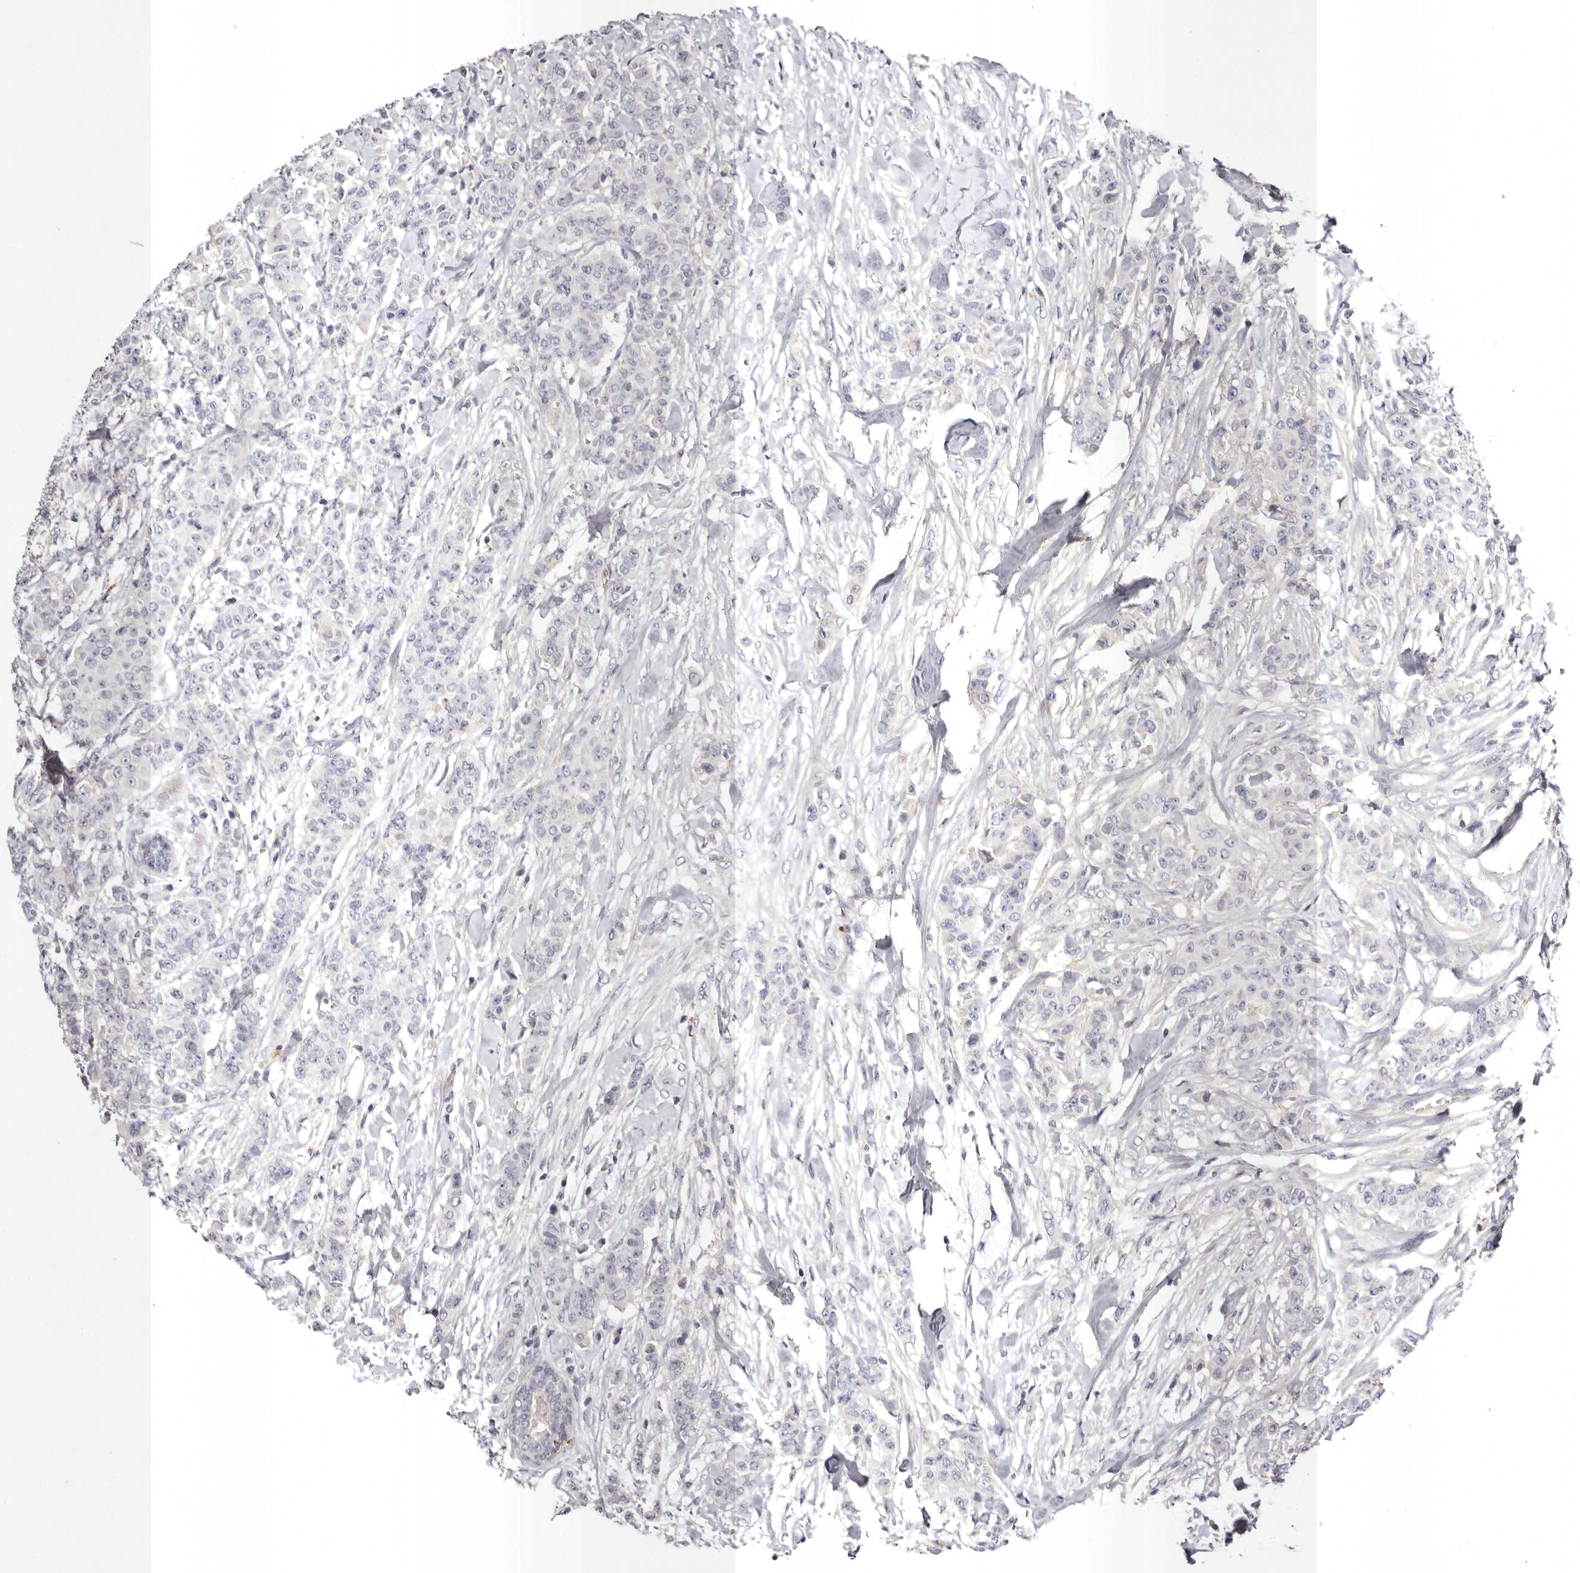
{"staining": {"intensity": "negative", "quantity": "none", "location": "none"}, "tissue": "breast cancer", "cell_type": "Tumor cells", "image_type": "cancer", "snomed": [{"axis": "morphology", "description": "Duct carcinoma"}, {"axis": "topography", "description": "Breast"}], "caption": "IHC of human breast cancer shows no staining in tumor cells.", "gene": "S1PR5", "patient": {"sex": "female", "age": 40}}